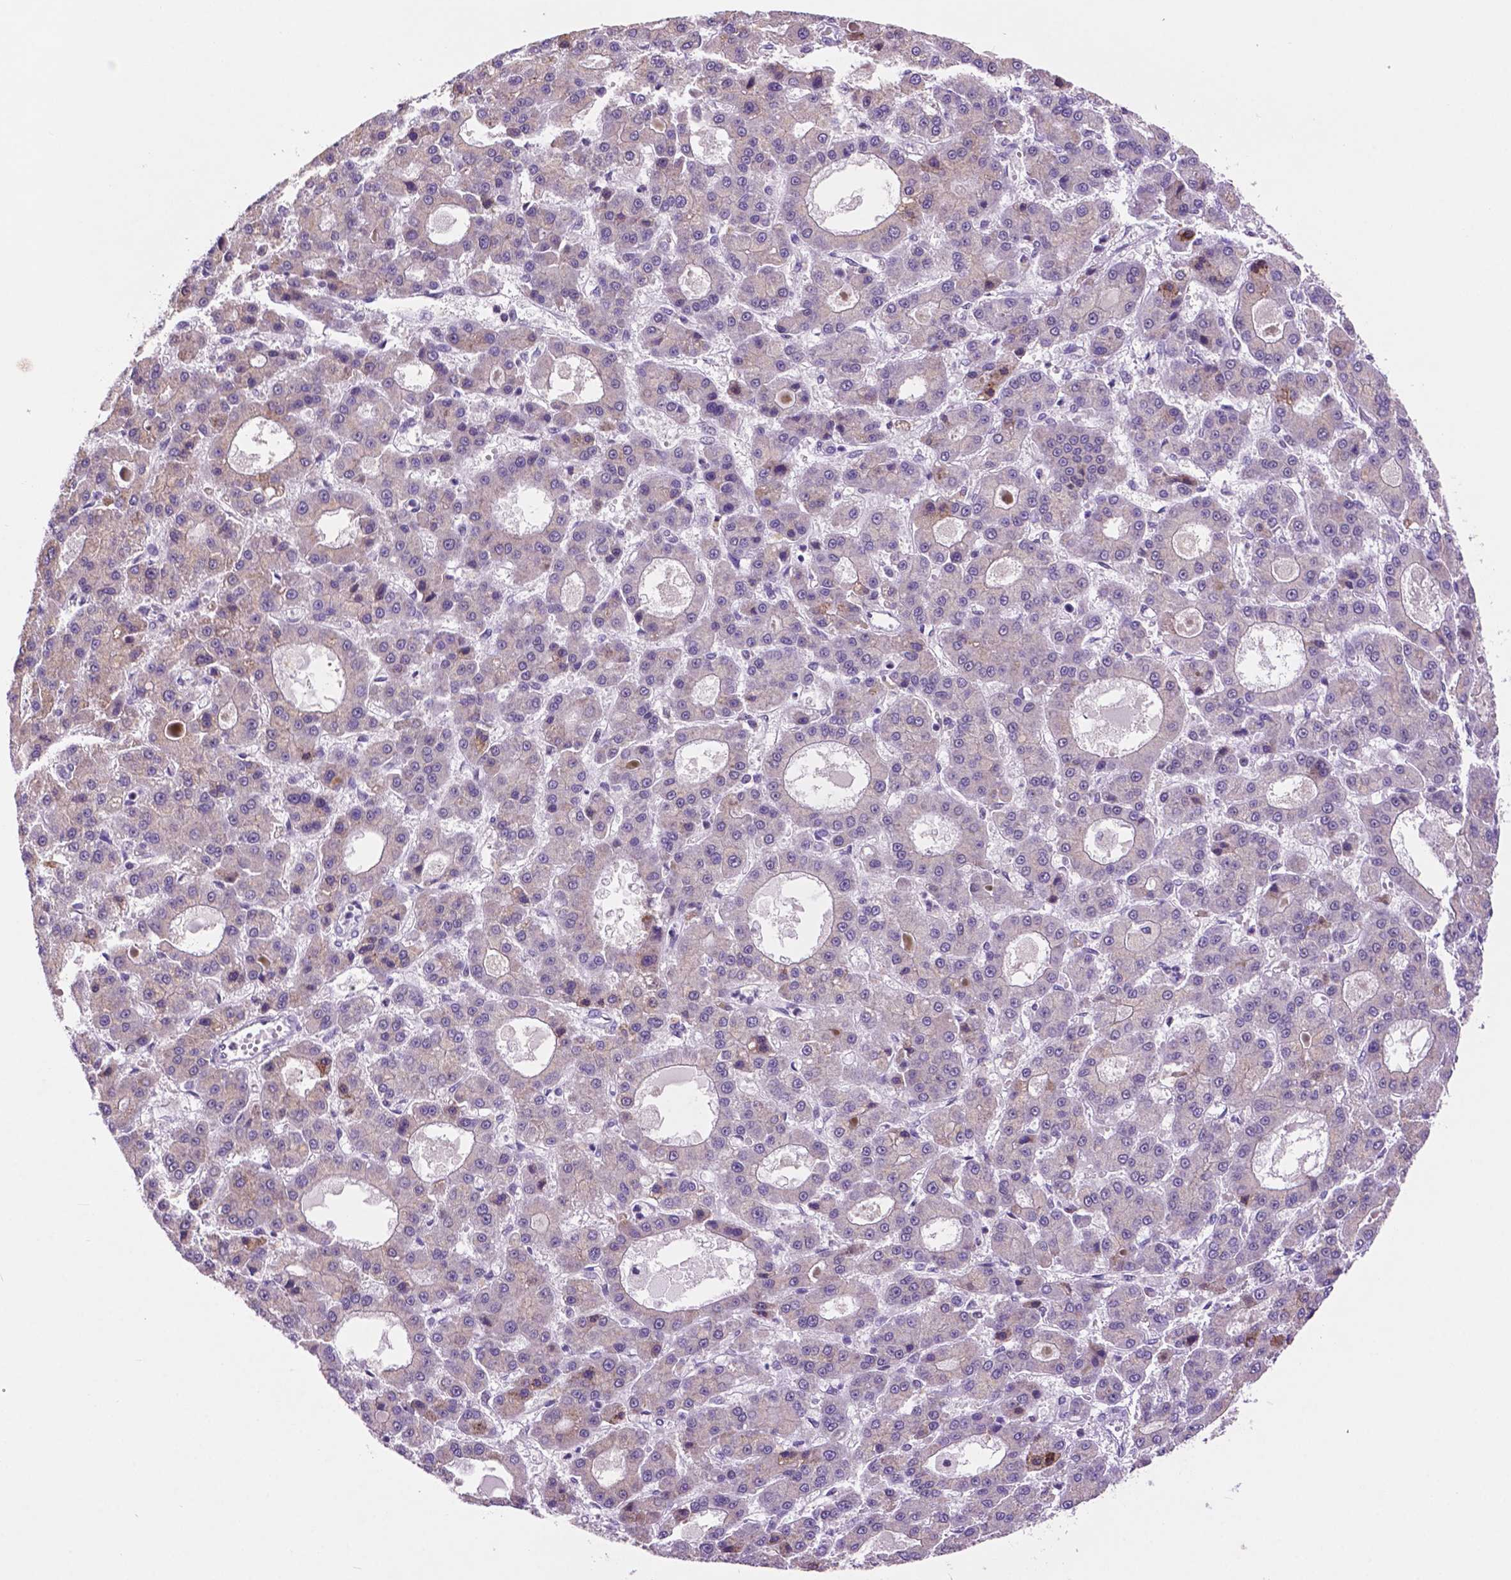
{"staining": {"intensity": "weak", "quantity": "<25%", "location": "cytoplasmic/membranous"}, "tissue": "liver cancer", "cell_type": "Tumor cells", "image_type": "cancer", "snomed": [{"axis": "morphology", "description": "Carcinoma, Hepatocellular, NOS"}, {"axis": "topography", "description": "Liver"}], "caption": "This is a image of IHC staining of liver hepatocellular carcinoma, which shows no positivity in tumor cells.", "gene": "NCOR1", "patient": {"sex": "male", "age": 70}}